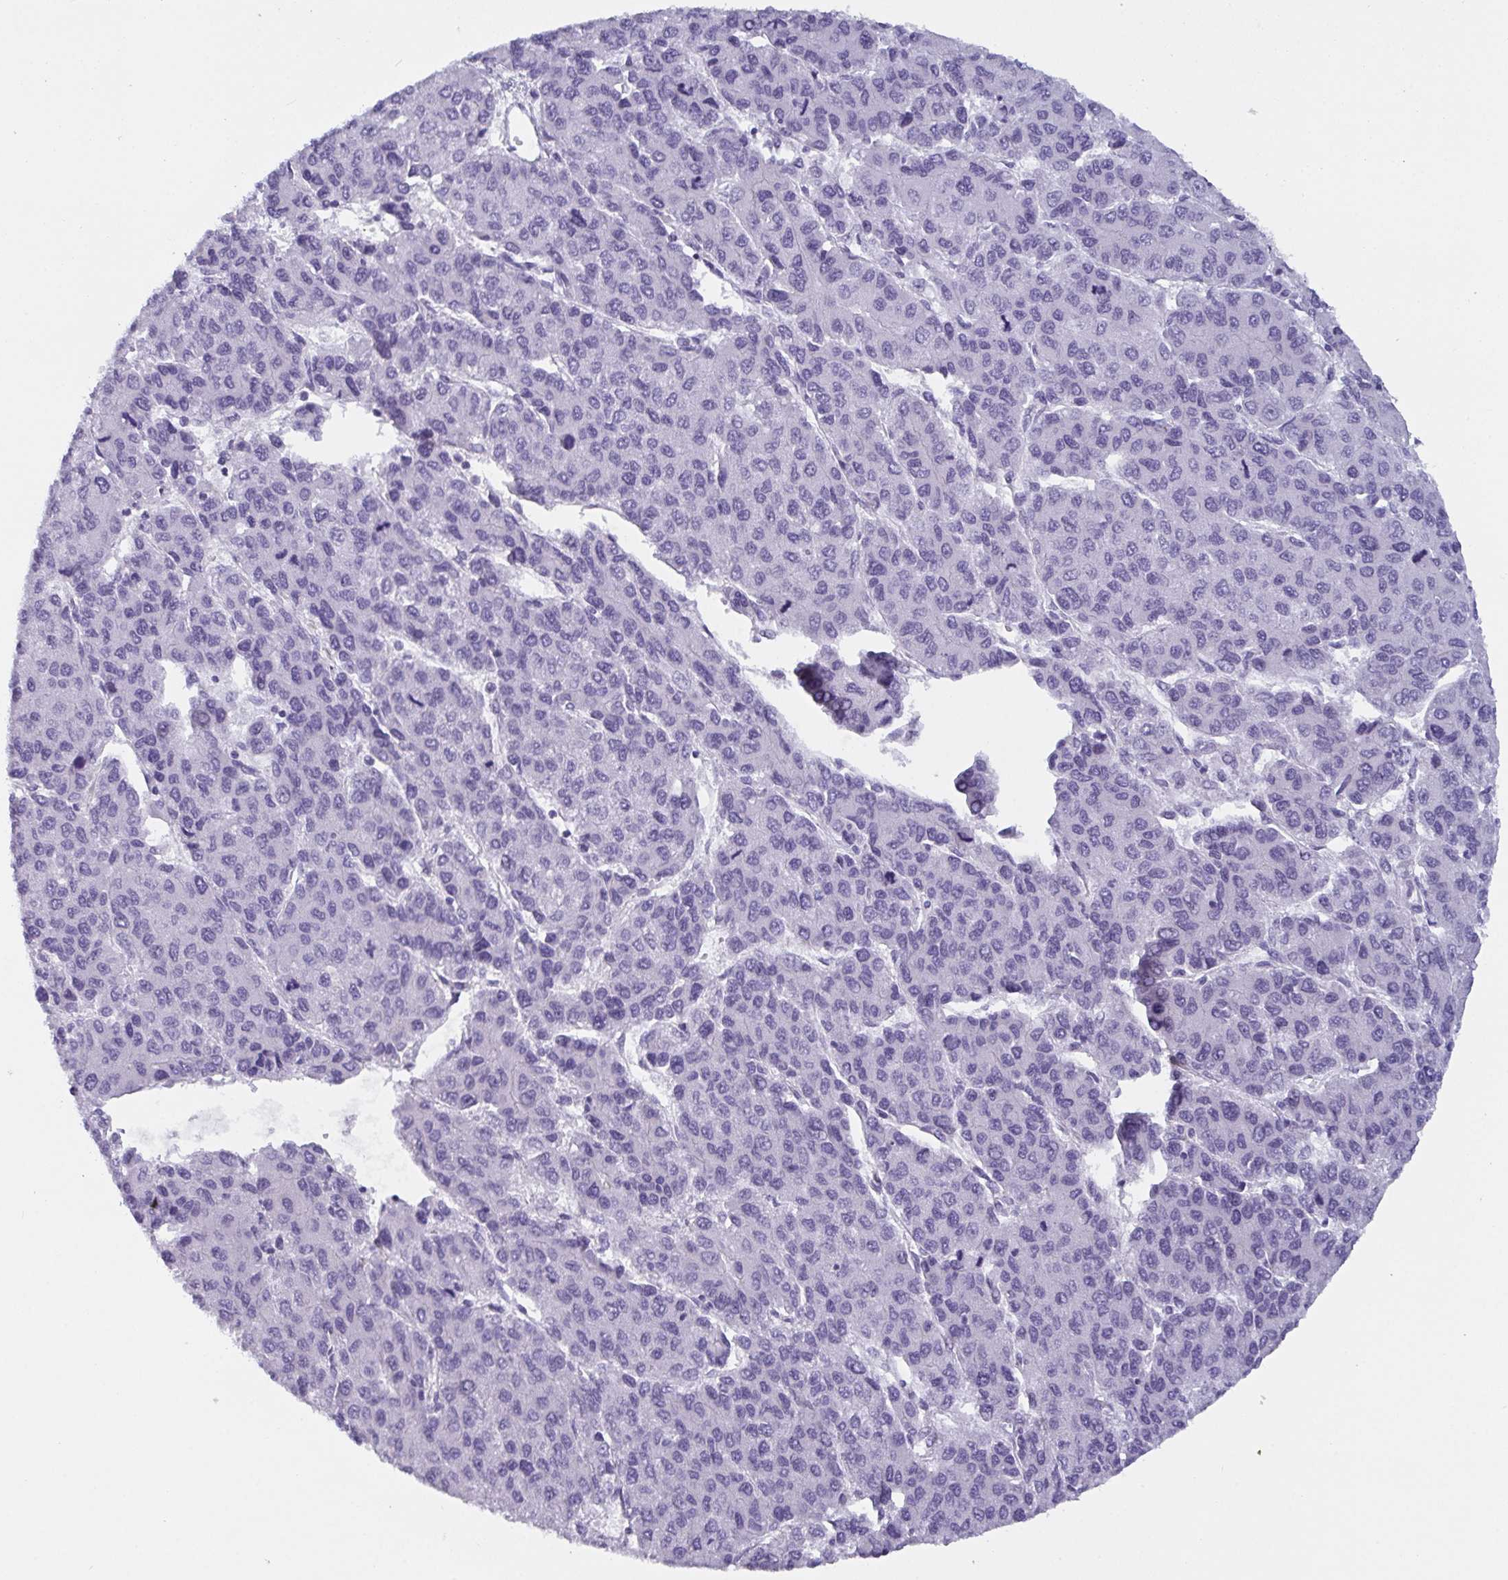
{"staining": {"intensity": "negative", "quantity": "none", "location": "none"}, "tissue": "liver cancer", "cell_type": "Tumor cells", "image_type": "cancer", "snomed": [{"axis": "morphology", "description": "Carcinoma, Hepatocellular, NOS"}, {"axis": "topography", "description": "Liver"}], "caption": "IHC histopathology image of neoplastic tissue: human liver cancer stained with DAB (3,3'-diaminobenzidine) demonstrates no significant protein expression in tumor cells. The staining was performed using DAB to visualize the protein expression in brown, while the nuclei were stained in blue with hematoxylin (Magnification: 20x).", "gene": "OR5P3", "patient": {"sex": "female", "age": 66}}